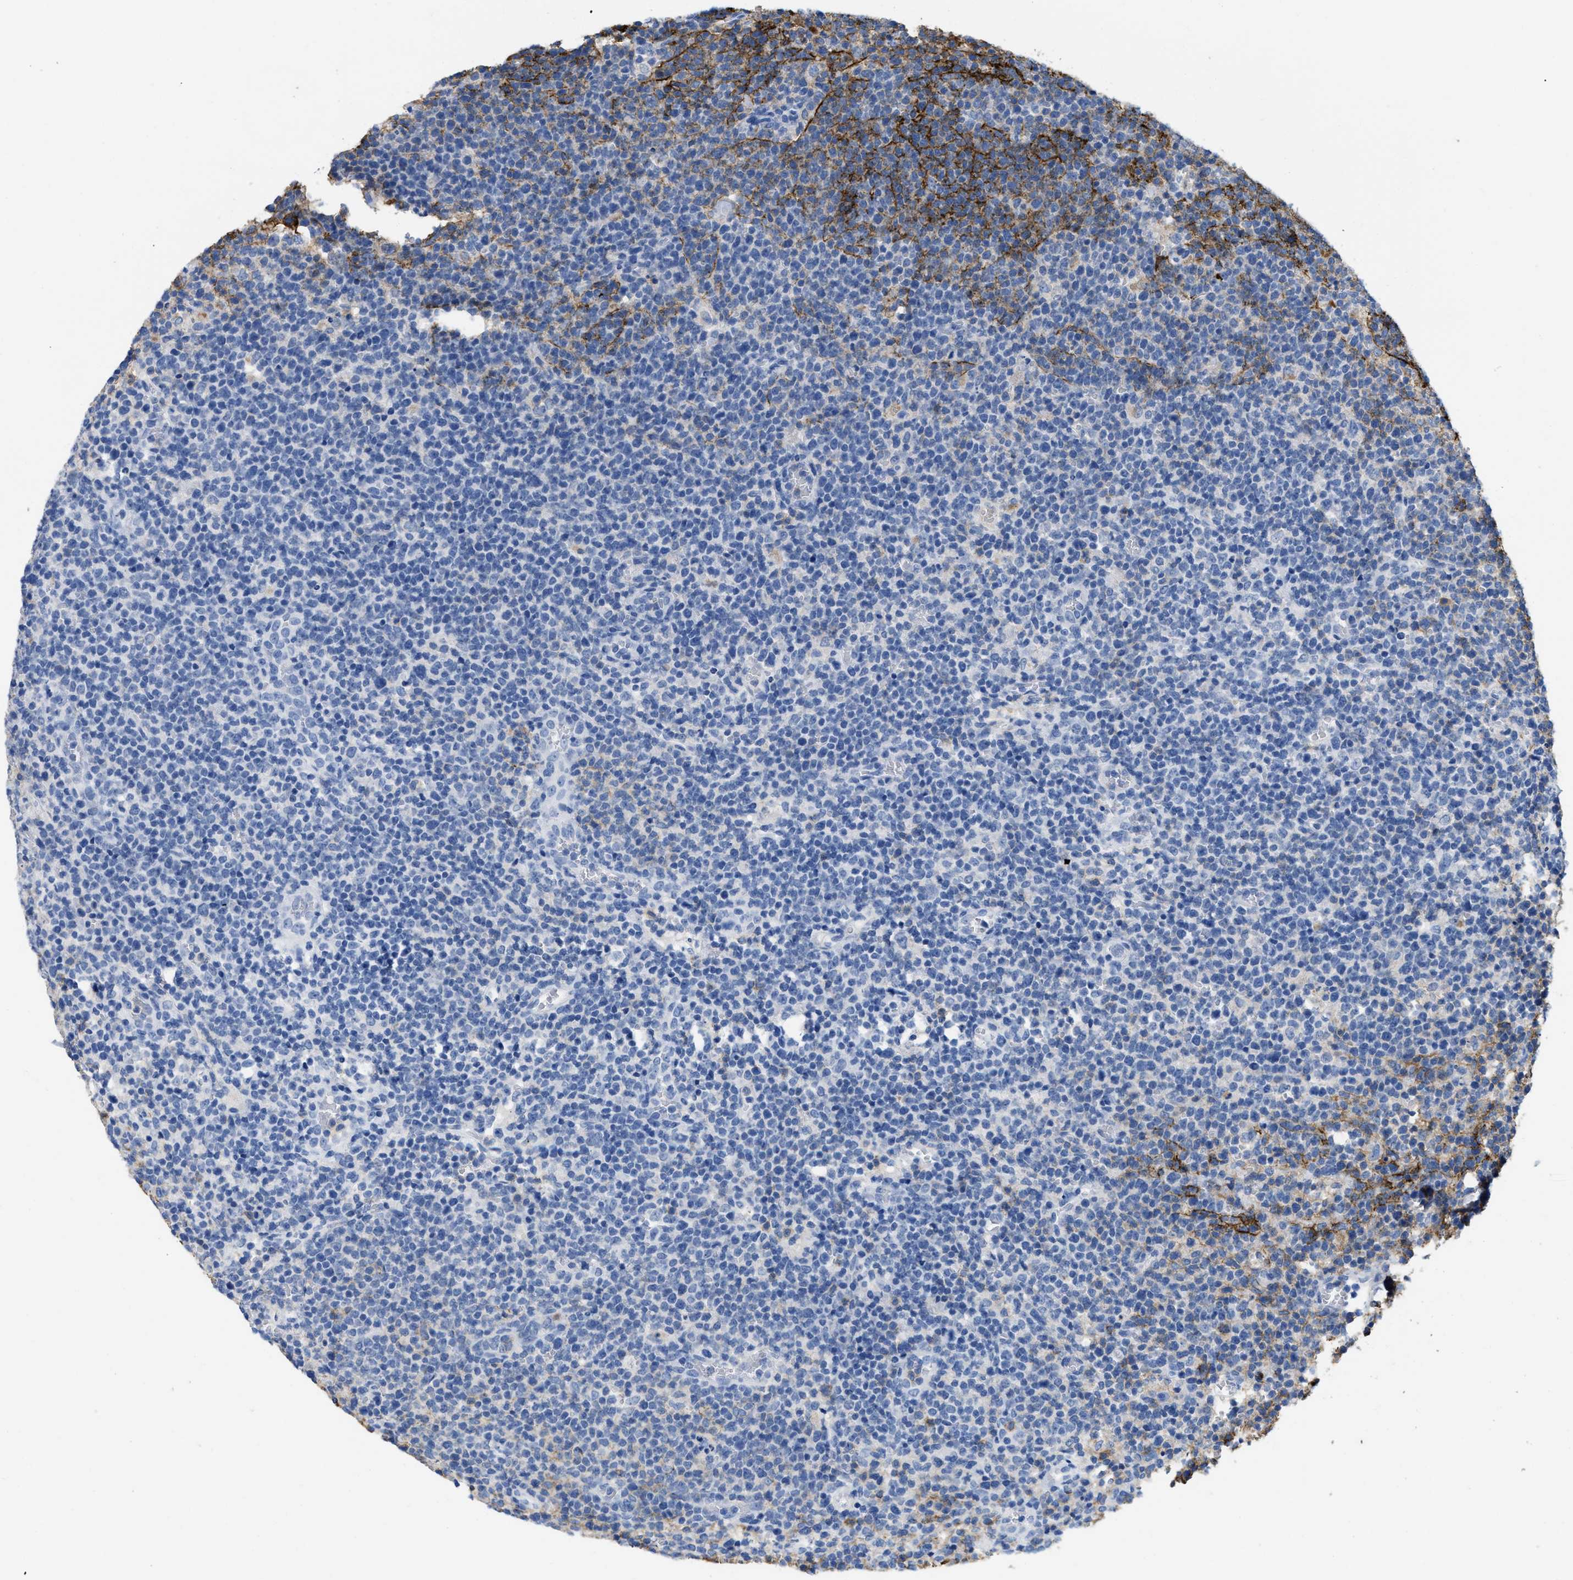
{"staining": {"intensity": "moderate", "quantity": "<25%", "location": "cytoplasmic/membranous"}, "tissue": "lymphoma", "cell_type": "Tumor cells", "image_type": "cancer", "snomed": [{"axis": "morphology", "description": "Malignant lymphoma, non-Hodgkin's type, High grade"}, {"axis": "topography", "description": "Lymph node"}], "caption": "High-power microscopy captured an immunohistochemistry micrograph of malignant lymphoma, non-Hodgkin's type (high-grade), revealing moderate cytoplasmic/membranous staining in approximately <25% of tumor cells.", "gene": "CR1", "patient": {"sex": "male", "age": 61}}